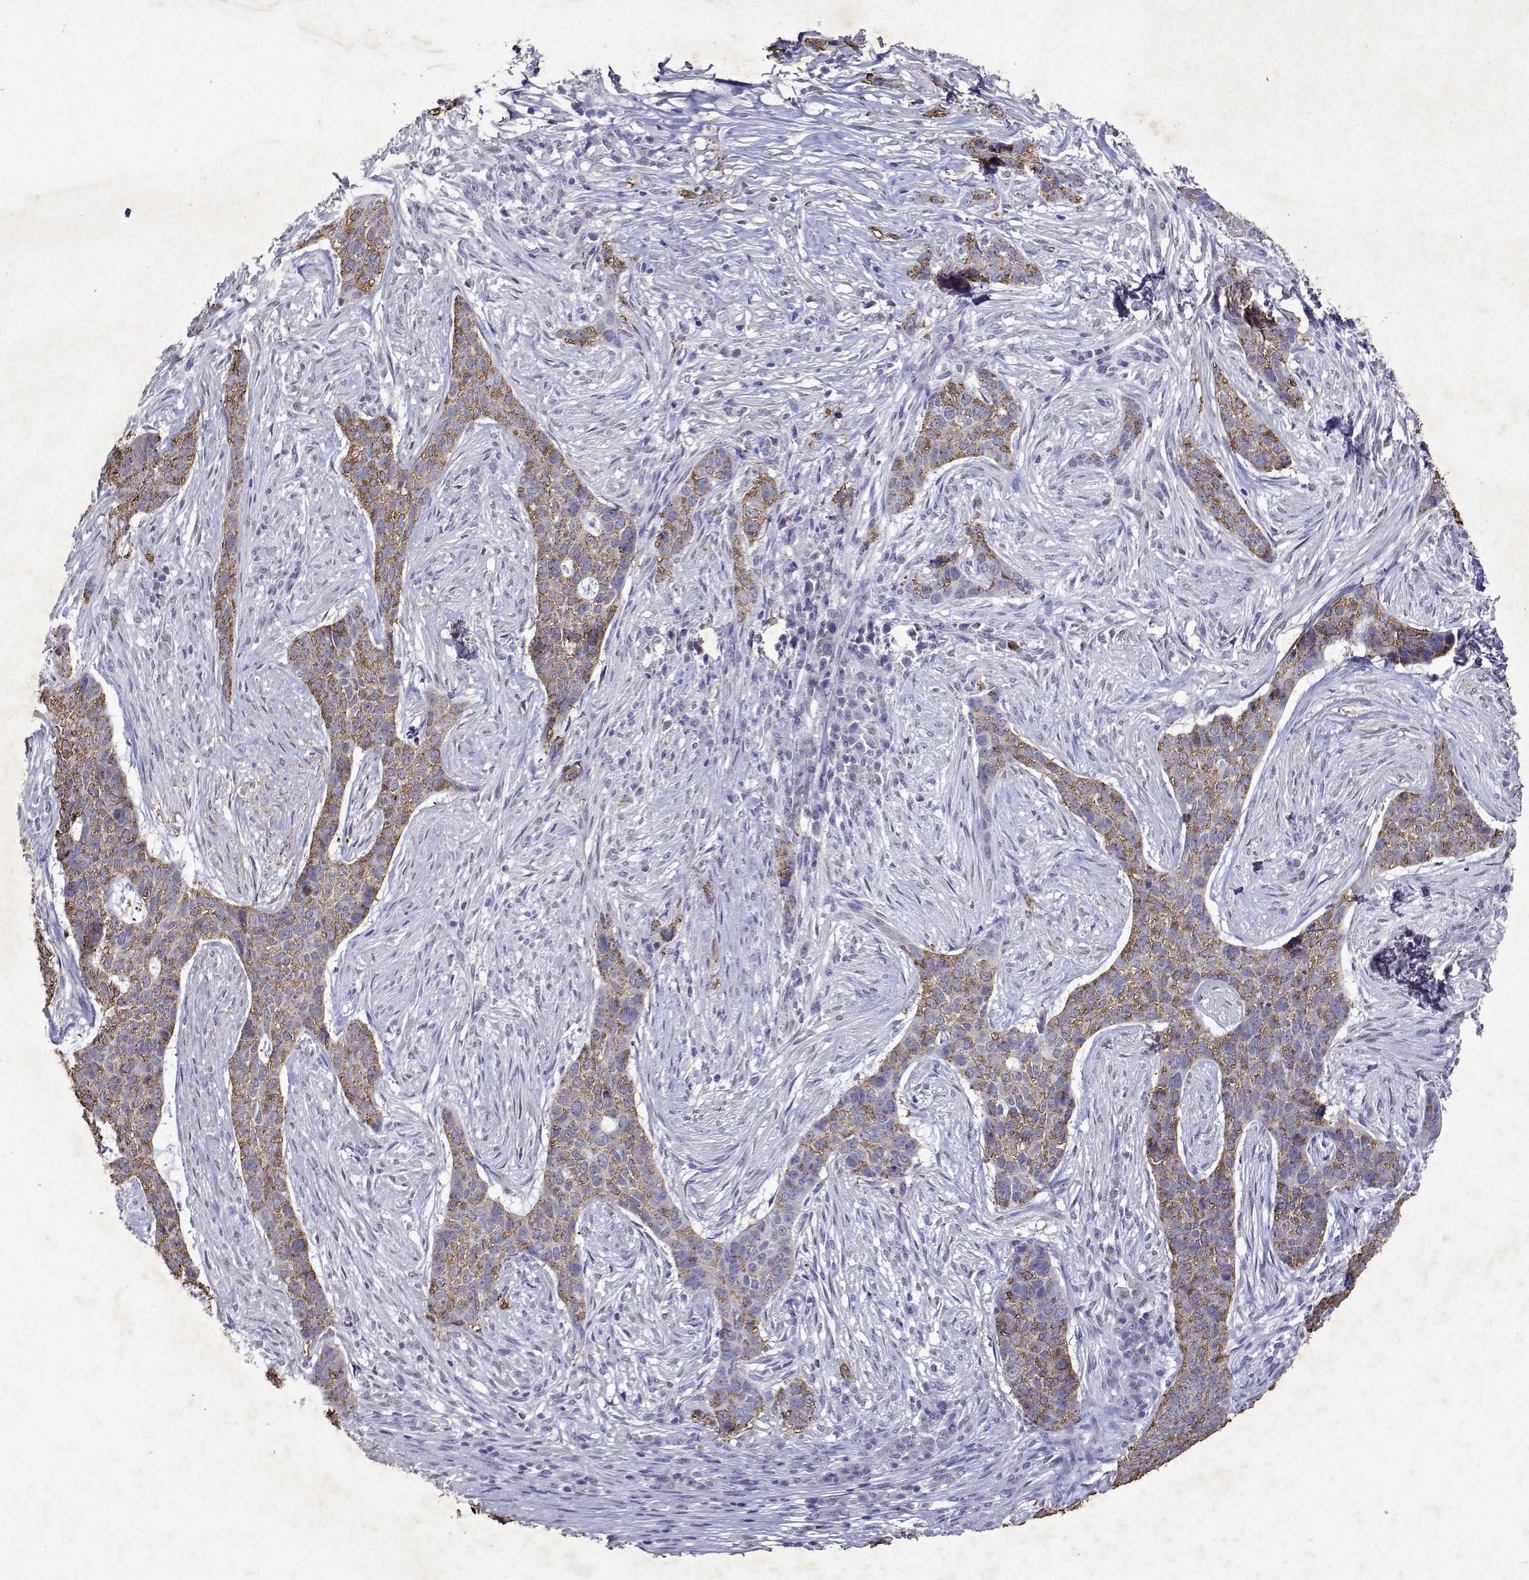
{"staining": {"intensity": "moderate", "quantity": "25%-75%", "location": "cytoplasmic/membranous"}, "tissue": "skin cancer", "cell_type": "Tumor cells", "image_type": "cancer", "snomed": [{"axis": "morphology", "description": "Basal cell carcinoma"}, {"axis": "topography", "description": "Skin"}], "caption": "Skin cancer tissue demonstrates moderate cytoplasmic/membranous expression in approximately 25%-75% of tumor cells", "gene": "DUSP28", "patient": {"sex": "female", "age": 69}}